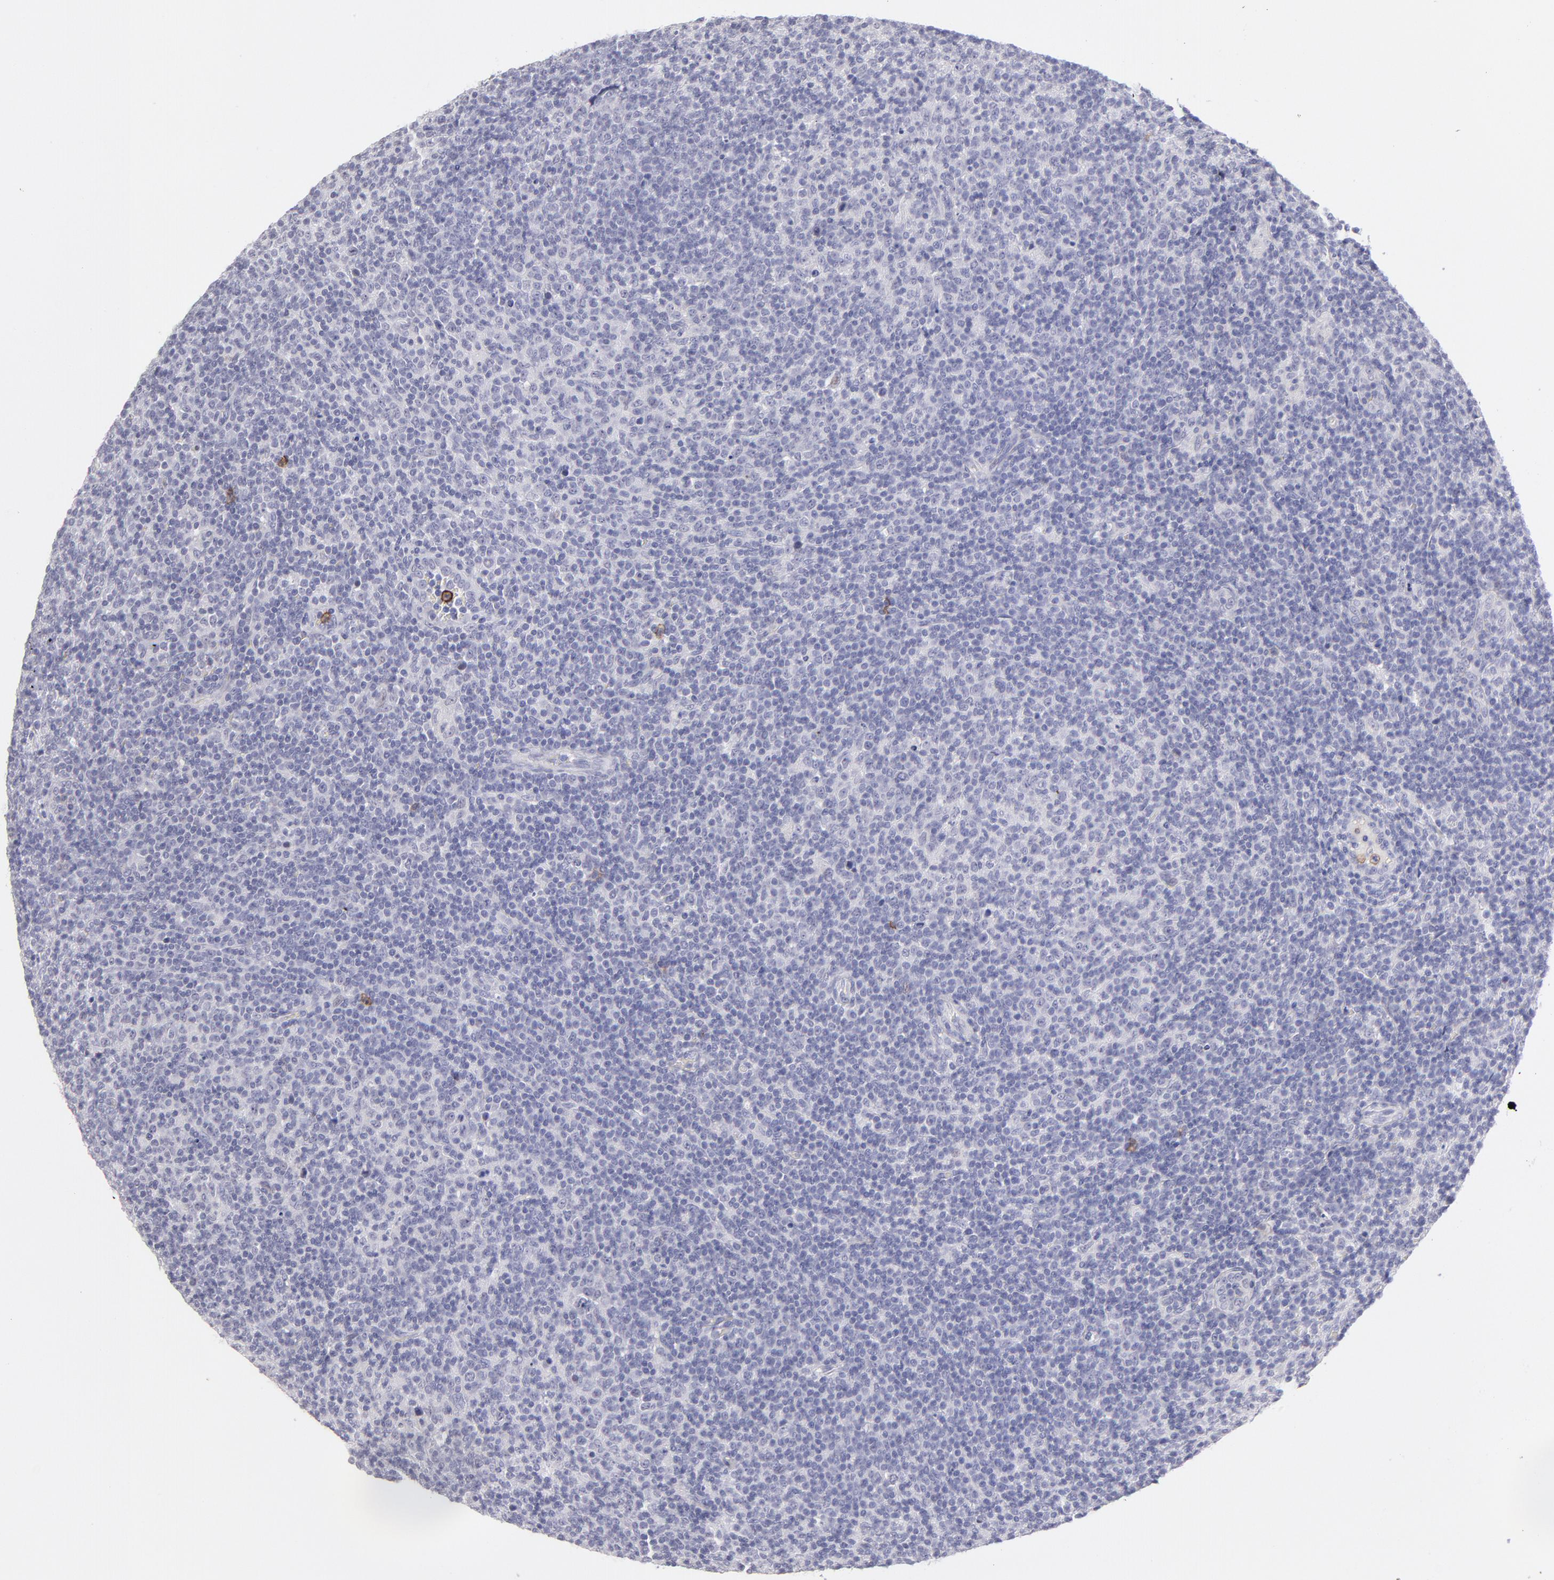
{"staining": {"intensity": "negative", "quantity": "none", "location": "none"}, "tissue": "lymphoma", "cell_type": "Tumor cells", "image_type": "cancer", "snomed": [{"axis": "morphology", "description": "Malignant lymphoma, non-Hodgkin's type, Low grade"}, {"axis": "topography", "description": "Lymph node"}], "caption": "DAB (3,3'-diaminobenzidine) immunohistochemical staining of human malignant lymphoma, non-Hodgkin's type (low-grade) shows no significant staining in tumor cells.", "gene": "LTB4R", "patient": {"sex": "male", "age": 70}}